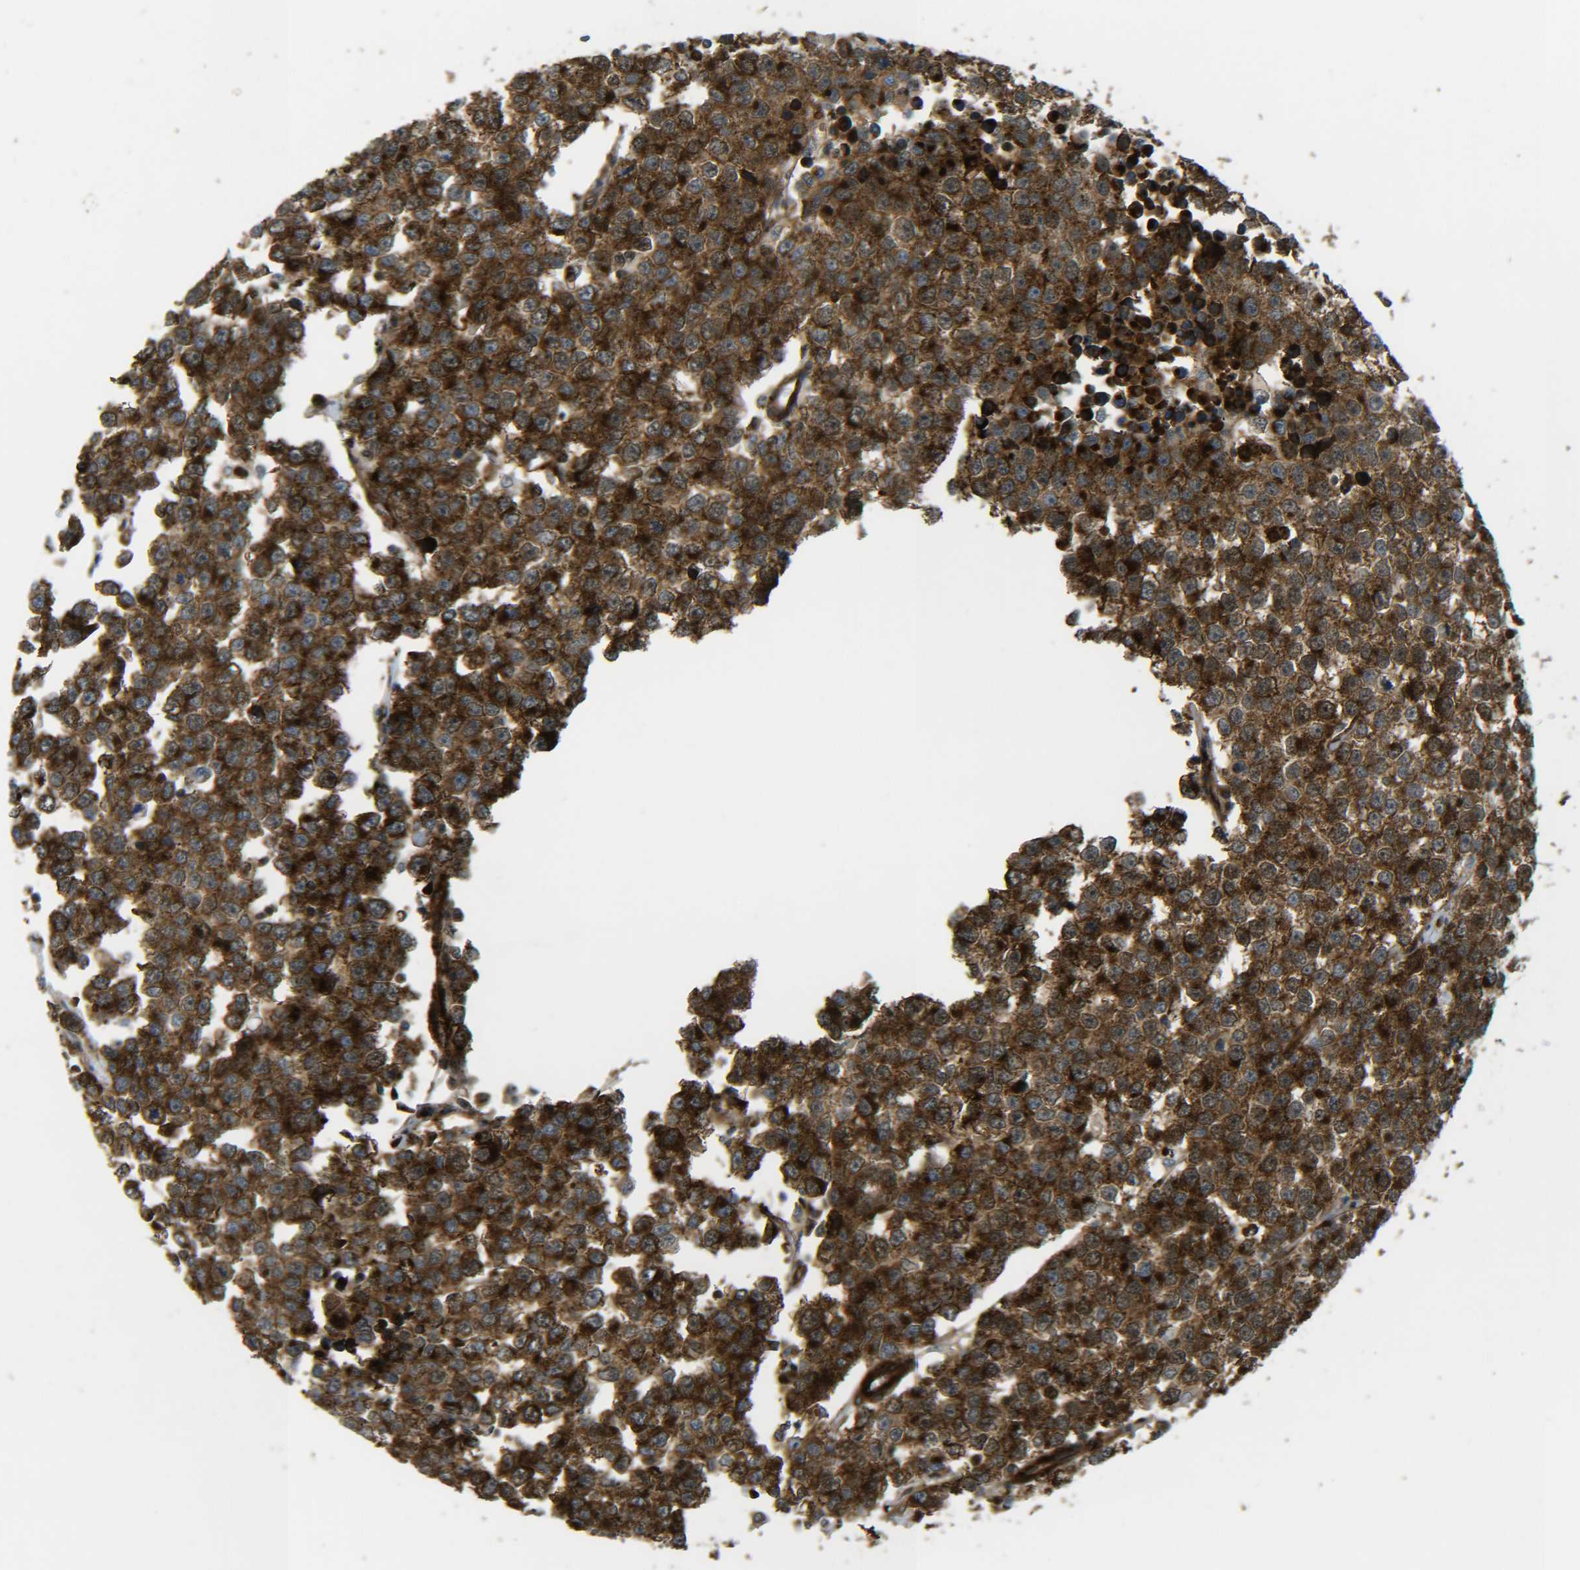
{"staining": {"intensity": "strong", "quantity": ">75%", "location": "cytoplasmic/membranous"}, "tissue": "testis cancer", "cell_type": "Tumor cells", "image_type": "cancer", "snomed": [{"axis": "morphology", "description": "Seminoma, NOS"}, {"axis": "morphology", "description": "Carcinoma, Embryonal, NOS"}, {"axis": "topography", "description": "Testis"}], "caption": "Testis cancer (embryonal carcinoma) was stained to show a protein in brown. There is high levels of strong cytoplasmic/membranous positivity in about >75% of tumor cells. Nuclei are stained in blue.", "gene": "ECE1", "patient": {"sex": "male", "age": 52}}